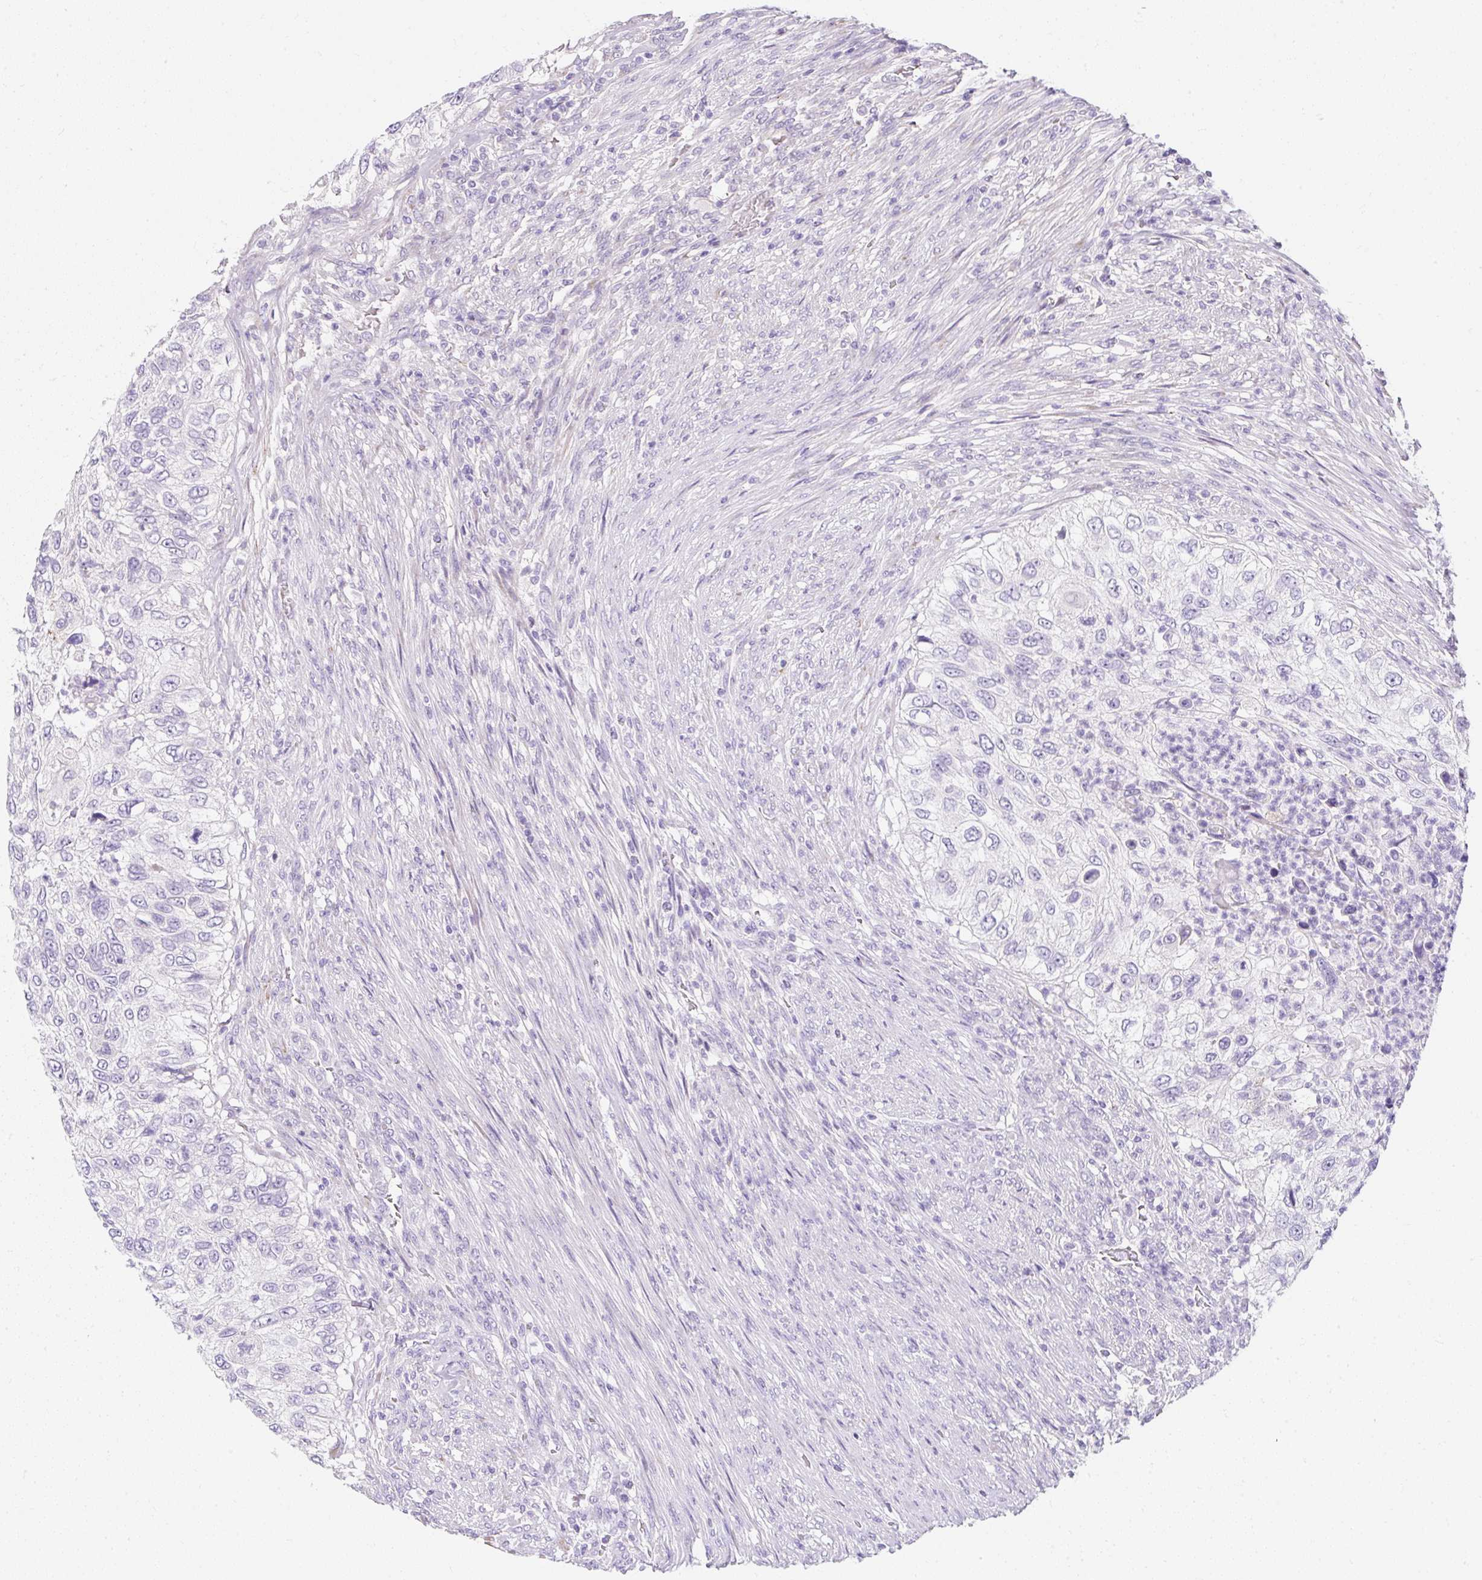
{"staining": {"intensity": "negative", "quantity": "none", "location": "none"}, "tissue": "urothelial cancer", "cell_type": "Tumor cells", "image_type": "cancer", "snomed": [{"axis": "morphology", "description": "Urothelial carcinoma, High grade"}, {"axis": "topography", "description": "Urinary bladder"}], "caption": "Histopathology image shows no significant protein staining in tumor cells of urothelial carcinoma (high-grade). Brightfield microscopy of IHC stained with DAB (3,3'-diaminobenzidine) (brown) and hematoxylin (blue), captured at high magnification.", "gene": "DTX4", "patient": {"sex": "female", "age": 60}}